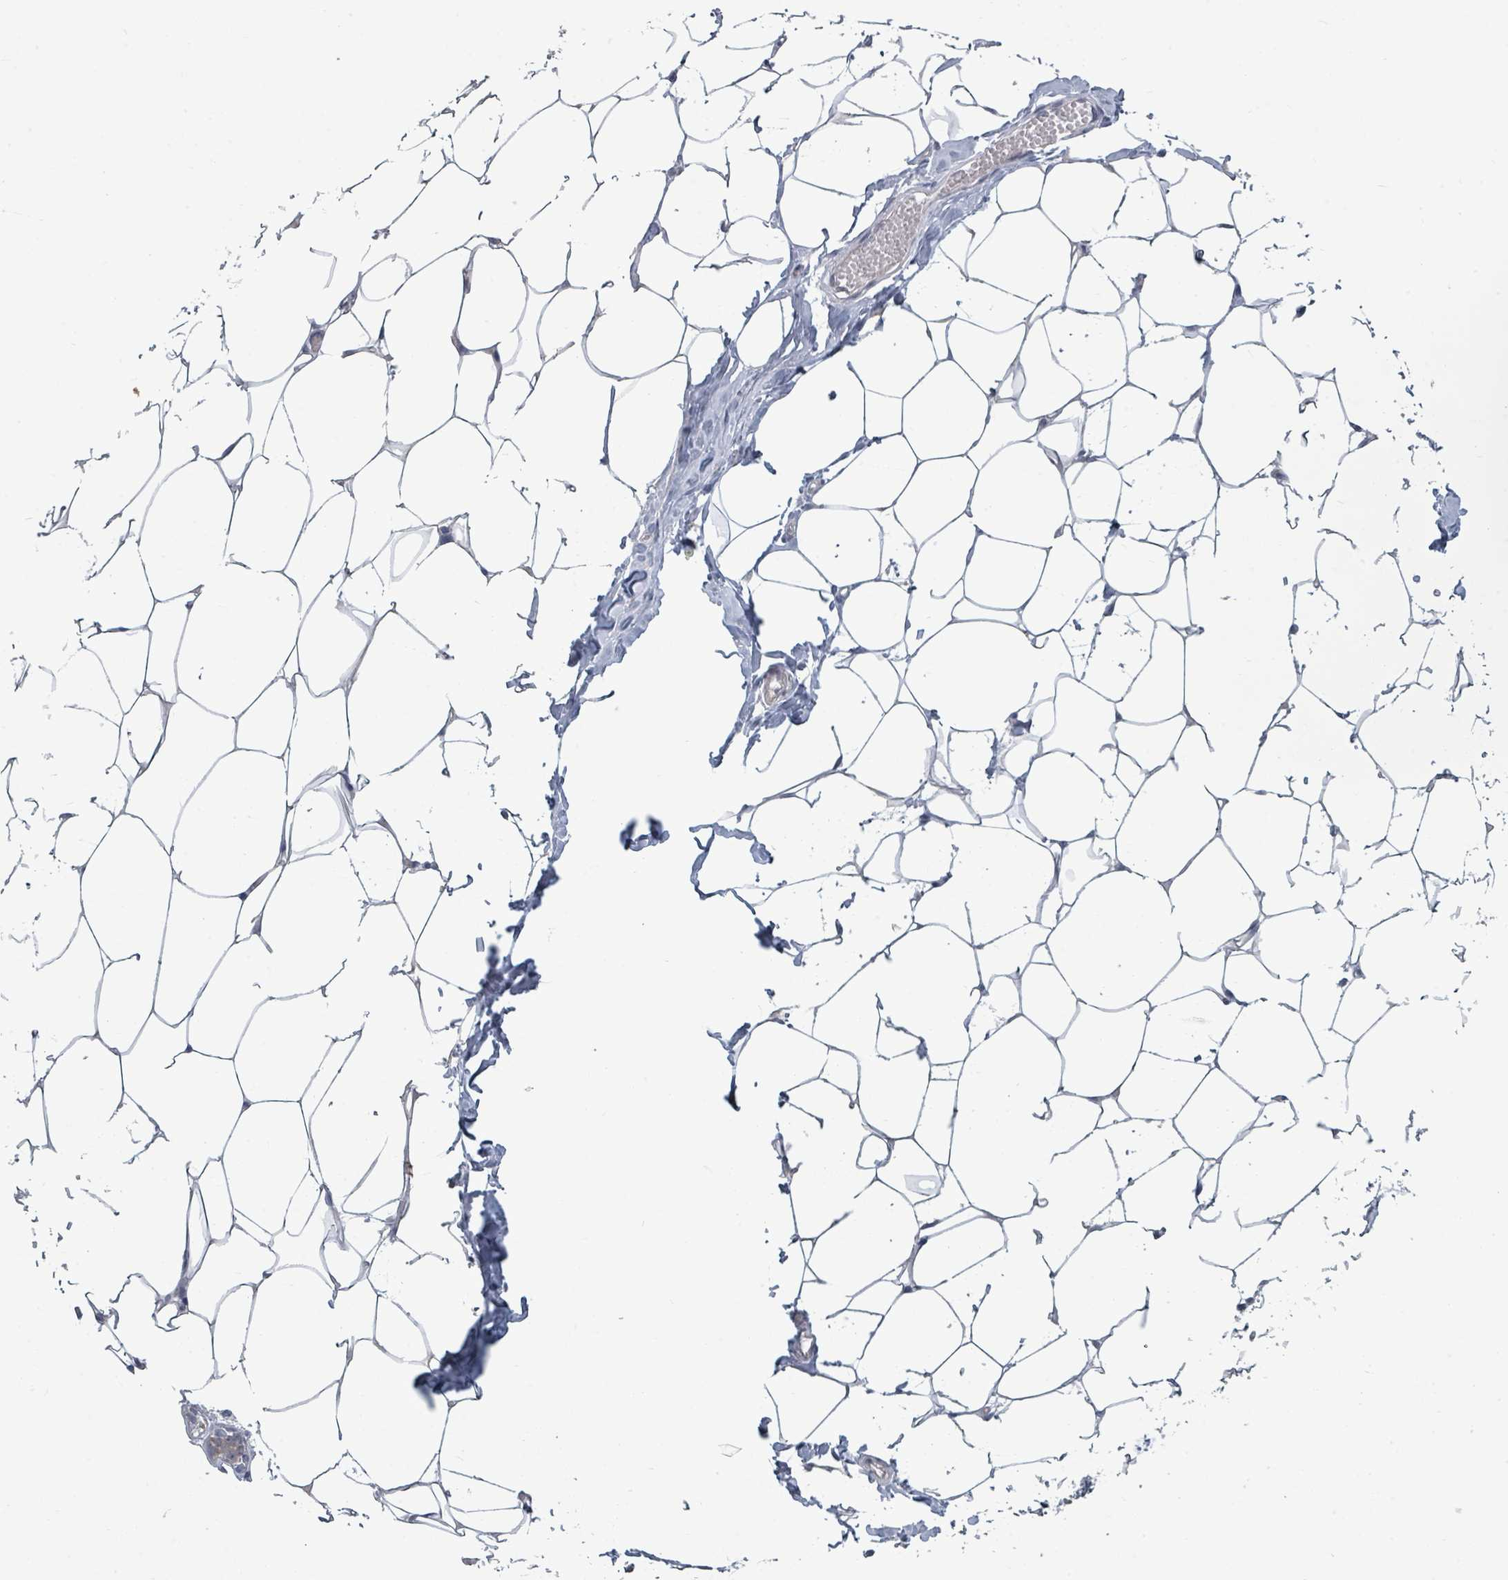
{"staining": {"intensity": "negative", "quantity": "none", "location": "none"}, "tissue": "breast", "cell_type": "Adipocytes", "image_type": "normal", "snomed": [{"axis": "morphology", "description": "Normal tissue, NOS"}, {"axis": "topography", "description": "Breast"}], "caption": "This is a histopathology image of immunohistochemistry staining of unremarkable breast, which shows no staining in adipocytes.", "gene": "ASB12", "patient": {"sex": "female", "age": 27}}